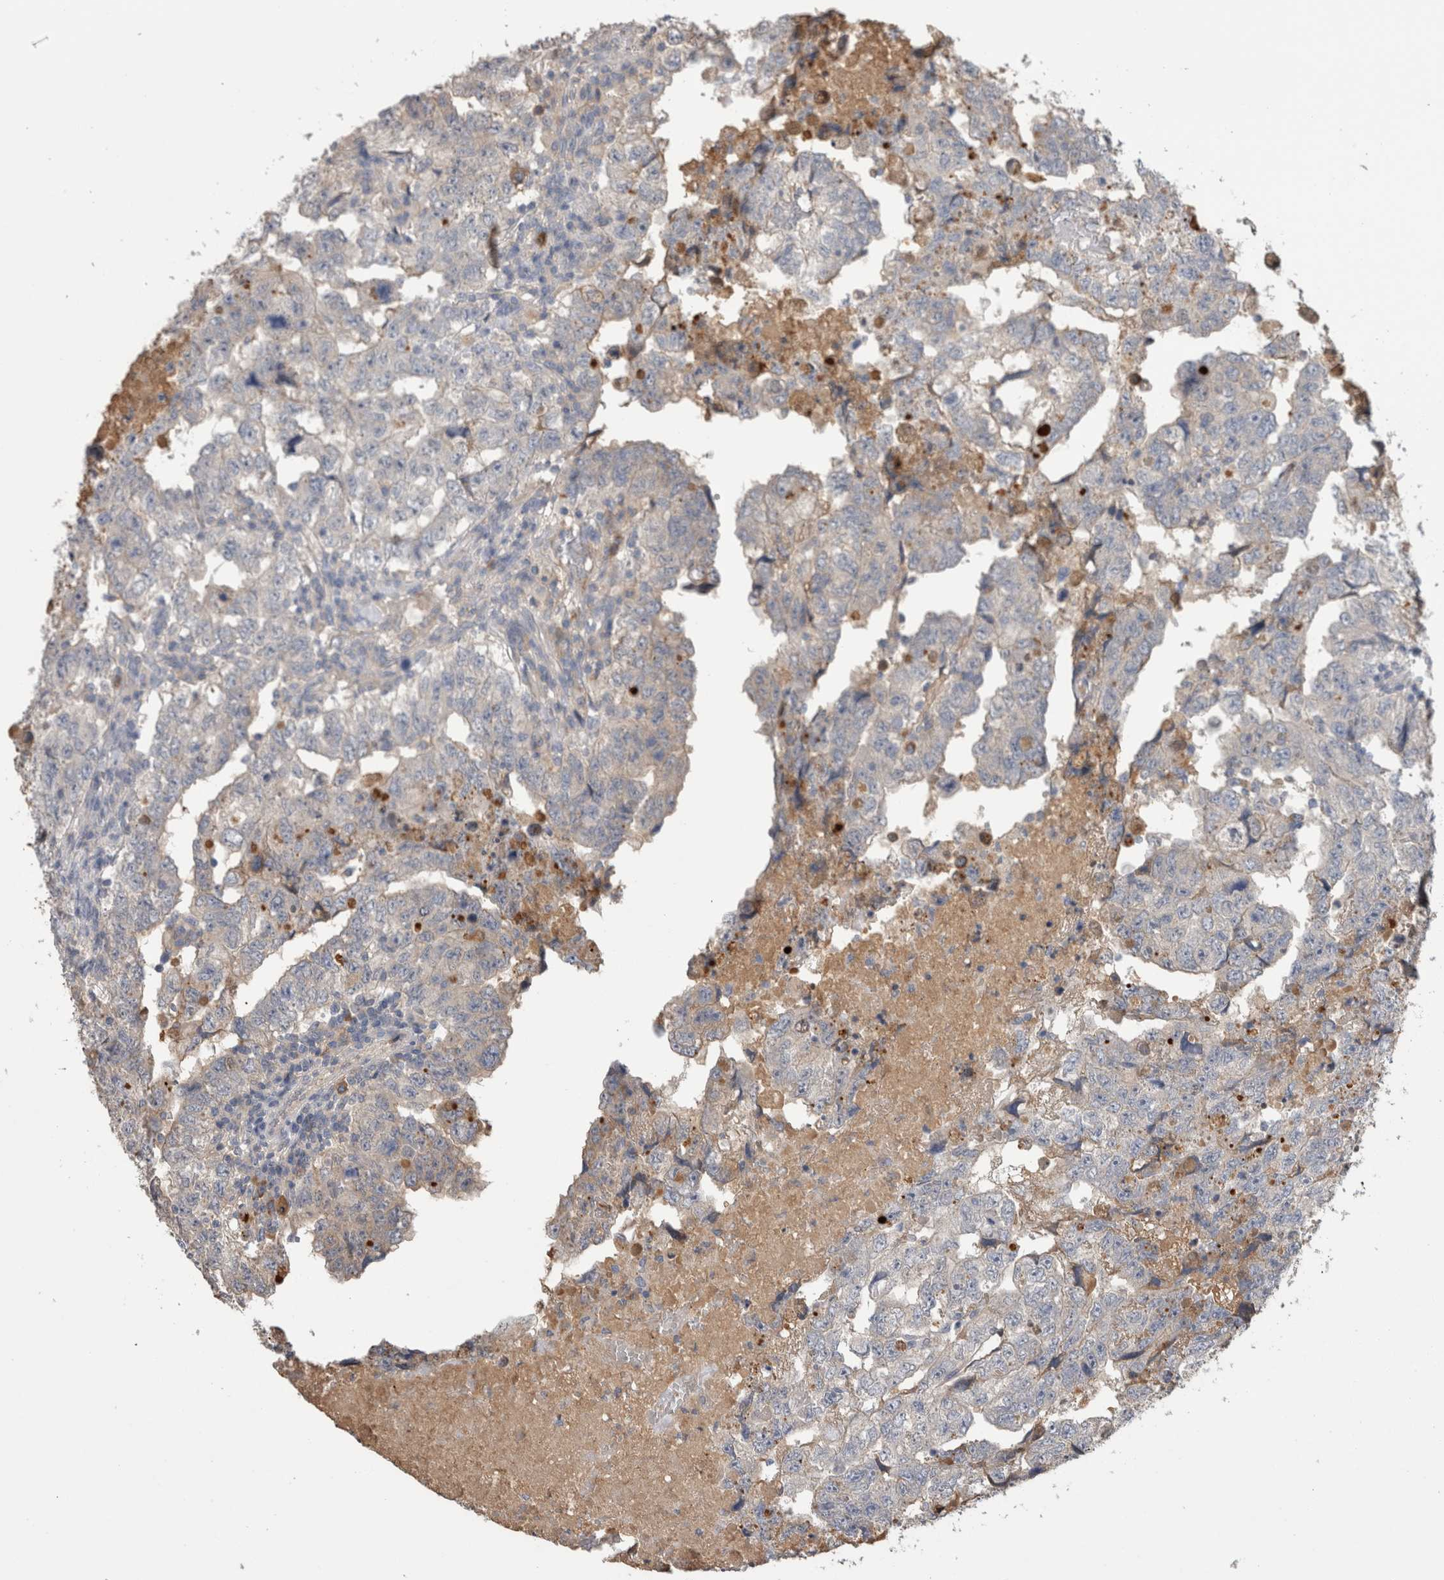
{"staining": {"intensity": "weak", "quantity": "<25%", "location": "cytoplasmic/membranous"}, "tissue": "testis cancer", "cell_type": "Tumor cells", "image_type": "cancer", "snomed": [{"axis": "morphology", "description": "Carcinoma, Embryonal, NOS"}, {"axis": "topography", "description": "Testis"}], "caption": "A histopathology image of testis embryonal carcinoma stained for a protein shows no brown staining in tumor cells. (DAB immunohistochemistry with hematoxylin counter stain).", "gene": "PPP3CC", "patient": {"sex": "male", "age": 36}}